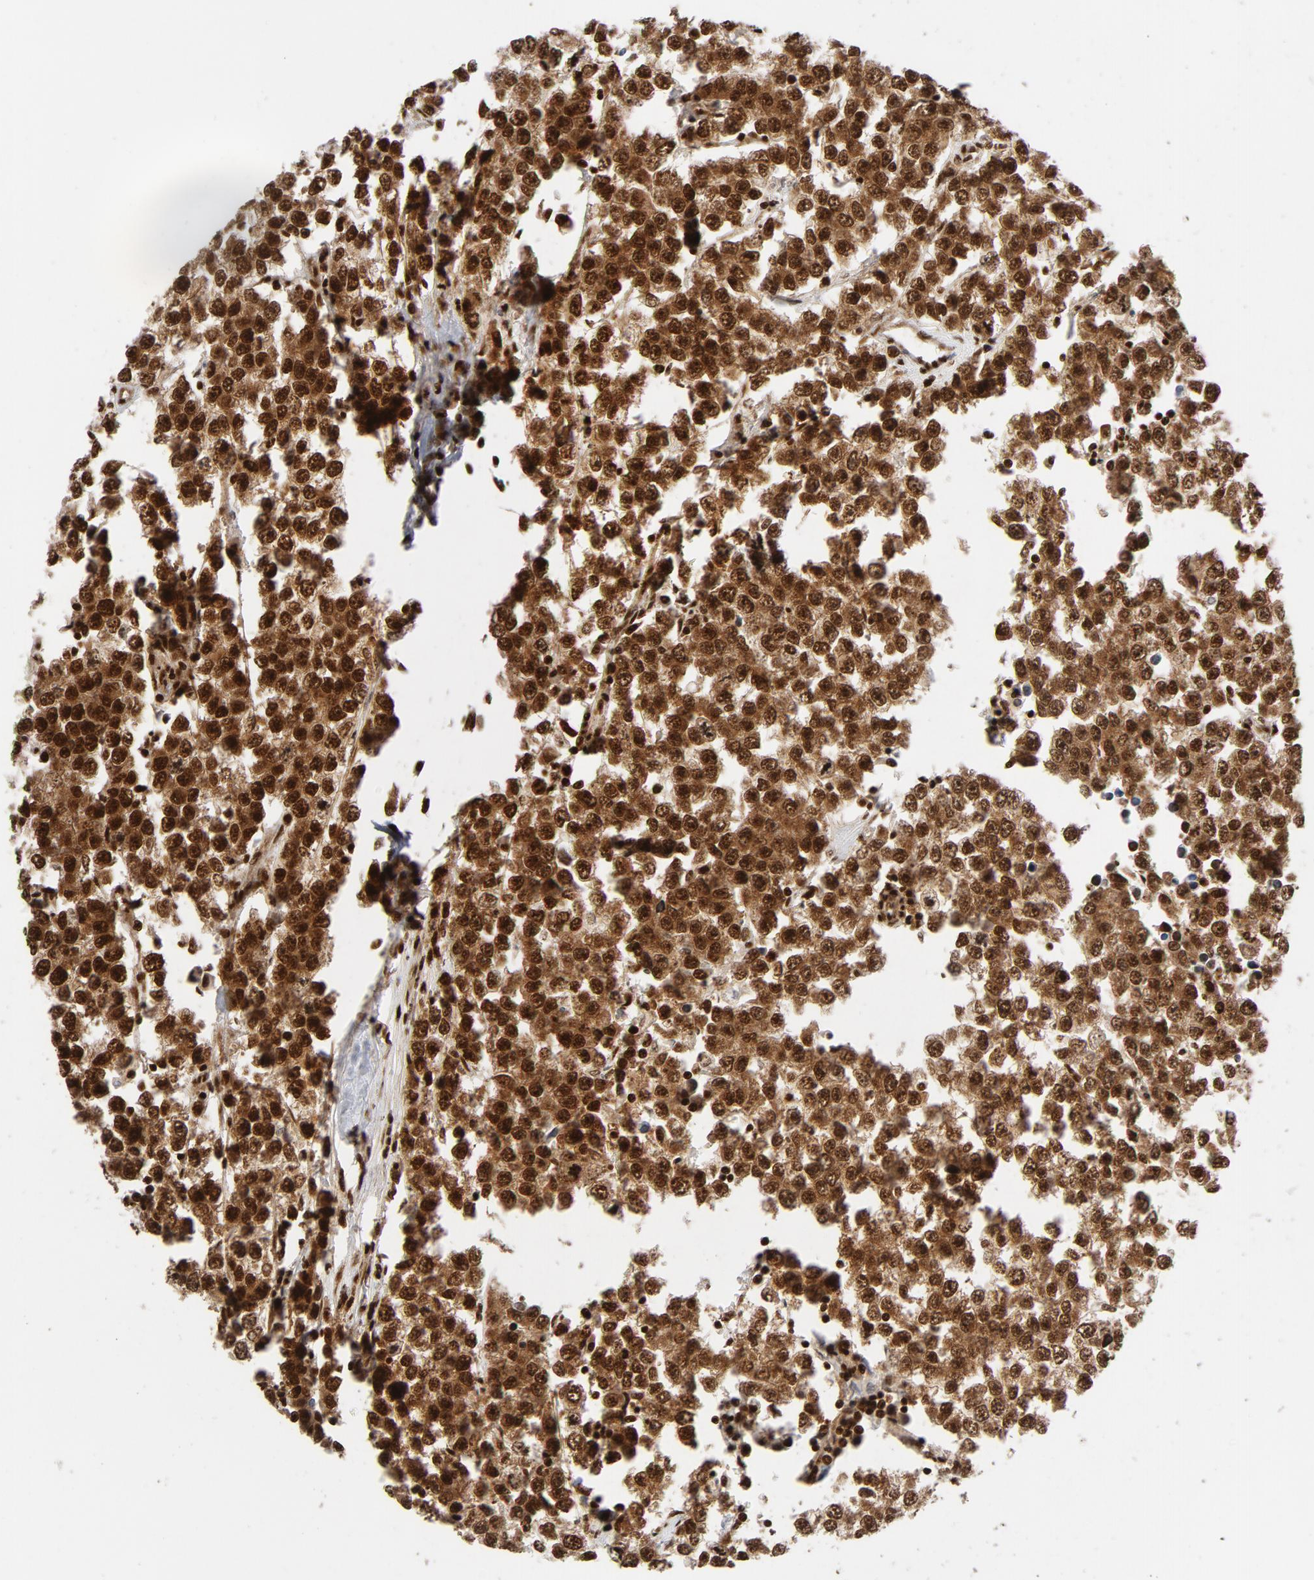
{"staining": {"intensity": "strong", "quantity": ">75%", "location": "nuclear"}, "tissue": "testis cancer", "cell_type": "Tumor cells", "image_type": "cancer", "snomed": [{"axis": "morphology", "description": "Seminoma, NOS"}, {"axis": "morphology", "description": "Carcinoma, Embryonal, NOS"}, {"axis": "topography", "description": "Testis"}], "caption": "Tumor cells show high levels of strong nuclear positivity in approximately >75% of cells in human testis cancer. (DAB IHC, brown staining for protein, blue staining for nuclei).", "gene": "NFYB", "patient": {"sex": "male", "age": 52}}